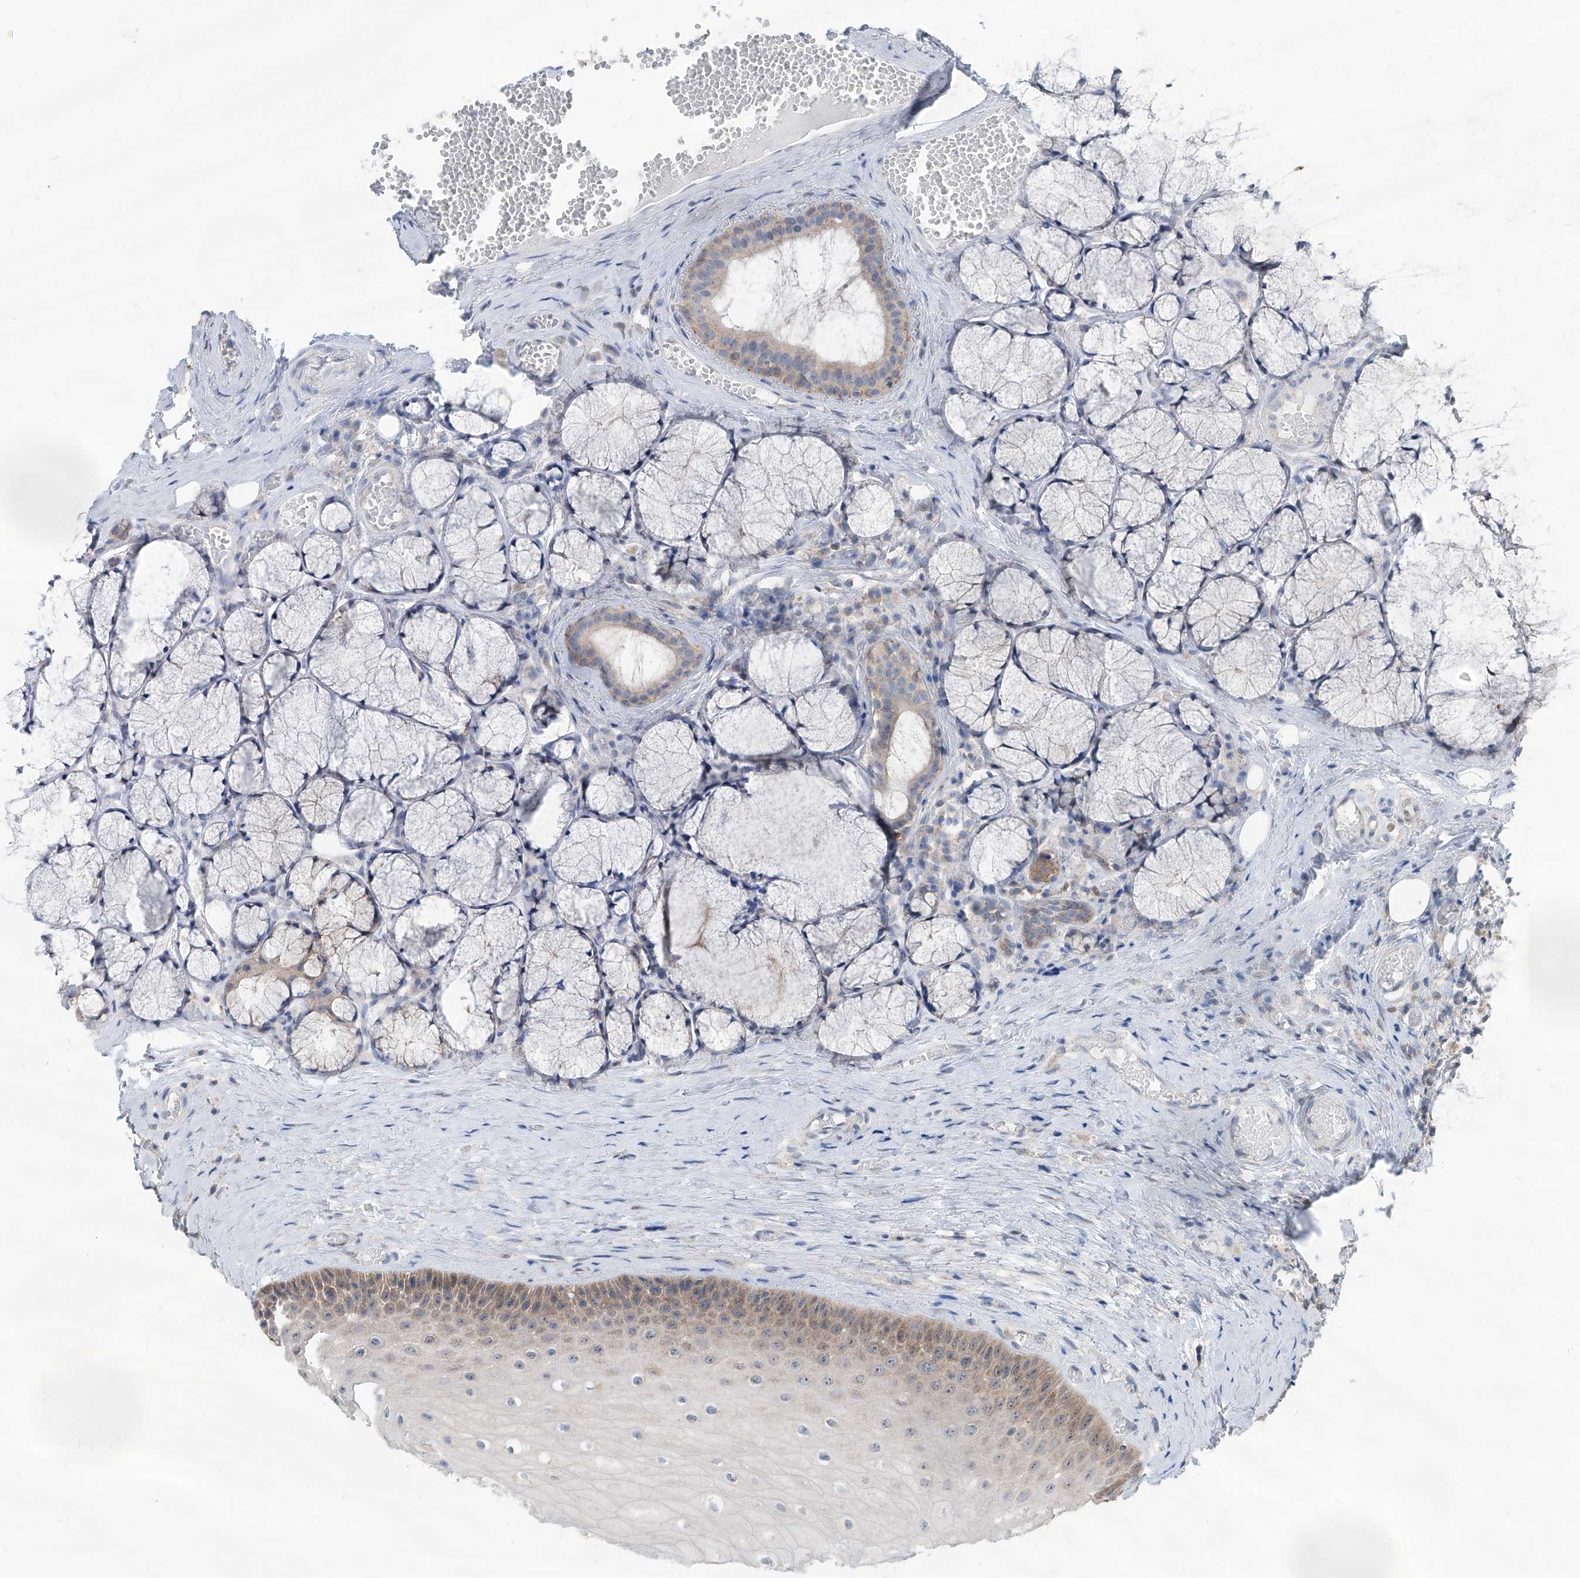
{"staining": {"intensity": "moderate", "quantity": "<25%", "location": "cytoplasmic/membranous"}, "tissue": "oral mucosa", "cell_type": "Squamous epithelial cells", "image_type": "normal", "snomed": [{"axis": "morphology", "description": "Normal tissue, NOS"}, {"axis": "topography", "description": "Oral tissue"}], "caption": "Oral mucosa stained with immunohistochemistry reveals moderate cytoplasmic/membranous staining in about <25% of squamous epithelial cells. Immunohistochemistry (ihc) stains the protein of interest in brown and the nuclei are stained blue.", "gene": "AGPS", "patient": {"sex": "male", "age": 66}}